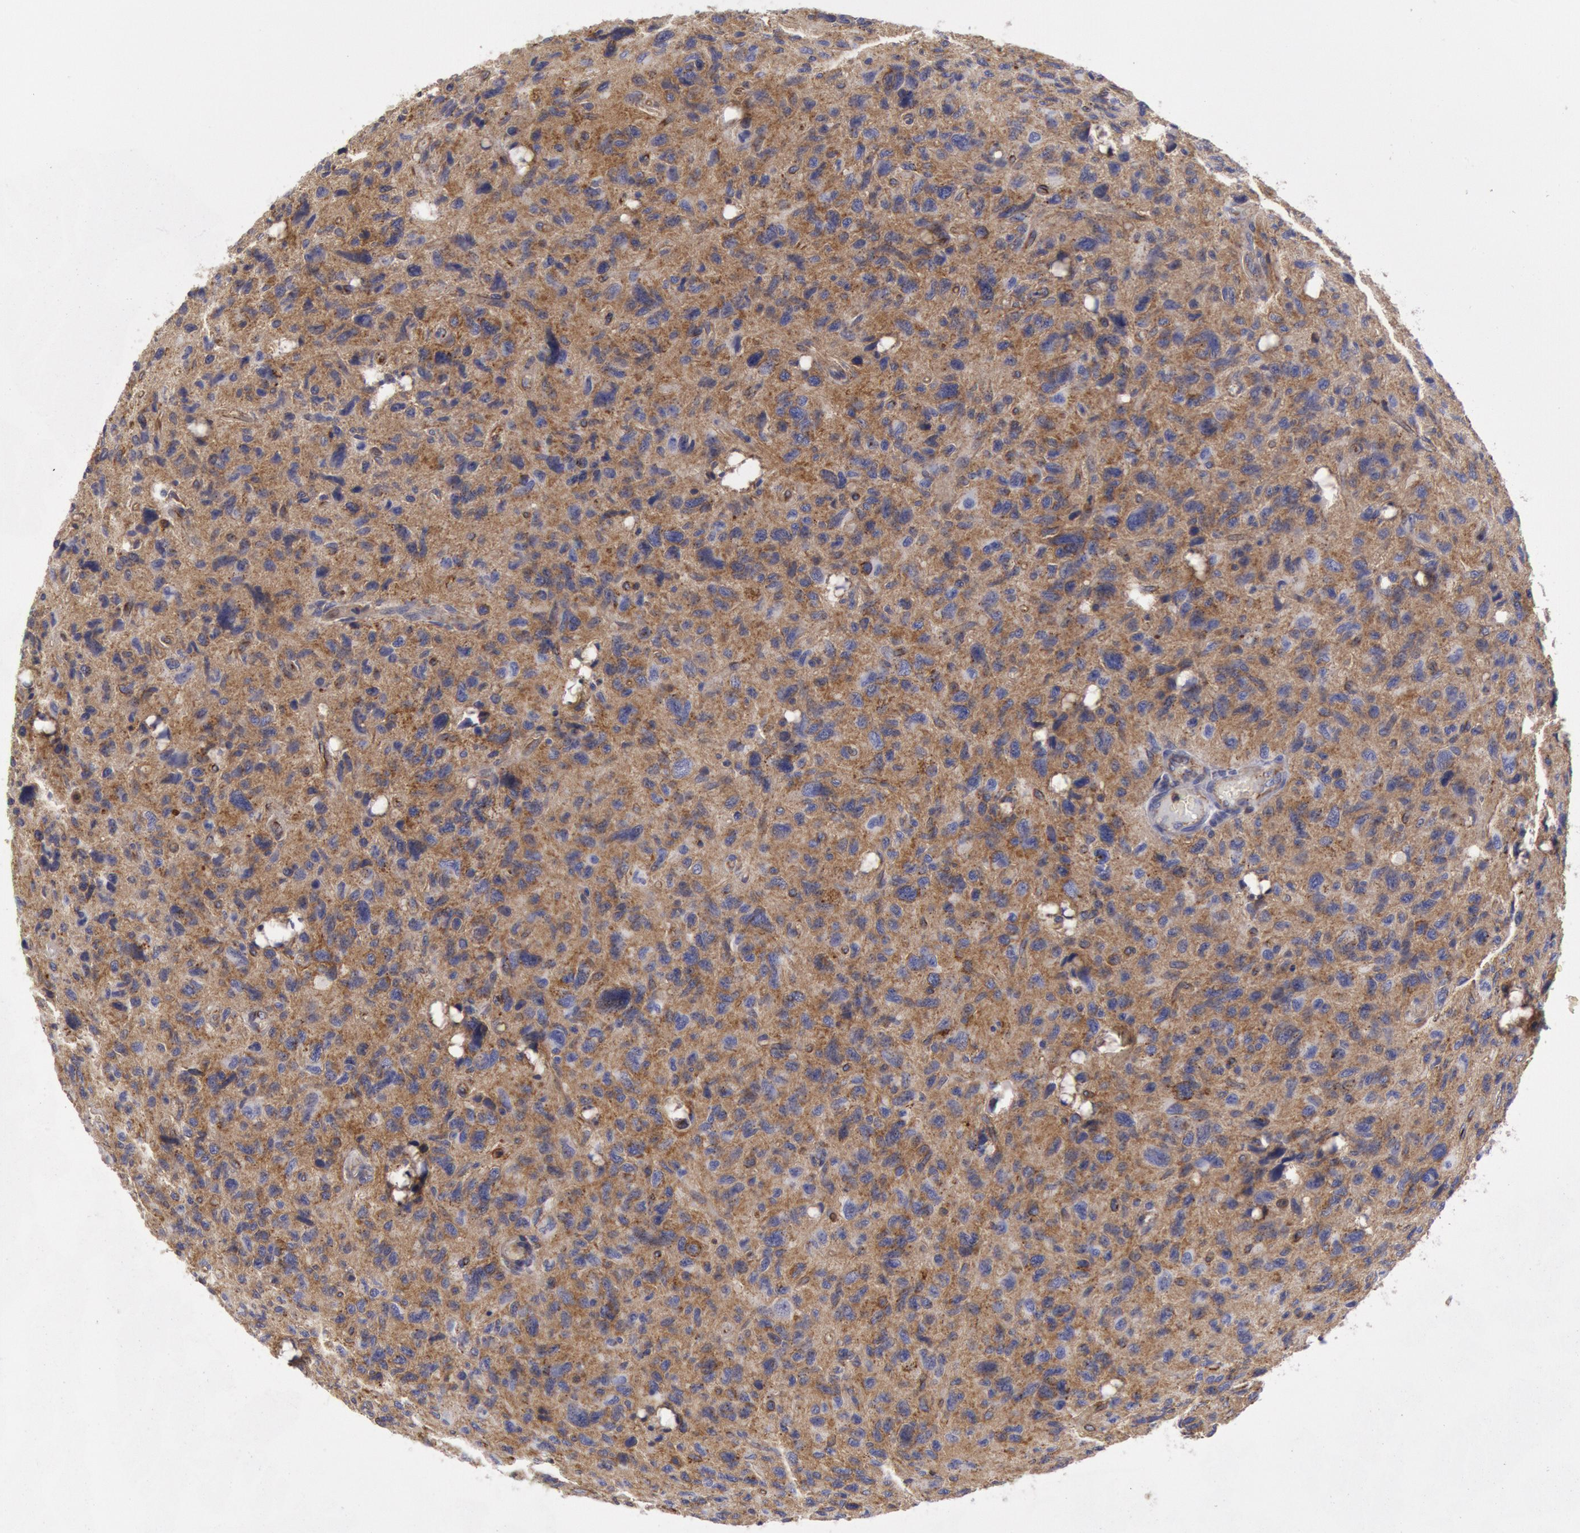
{"staining": {"intensity": "negative", "quantity": "none", "location": "none"}, "tissue": "glioma", "cell_type": "Tumor cells", "image_type": "cancer", "snomed": [{"axis": "morphology", "description": "Glioma, malignant, High grade"}, {"axis": "topography", "description": "Brain"}], "caption": "An immunohistochemistry (IHC) image of malignant glioma (high-grade) is shown. There is no staining in tumor cells of malignant glioma (high-grade).", "gene": "FLOT1", "patient": {"sex": "female", "age": 60}}